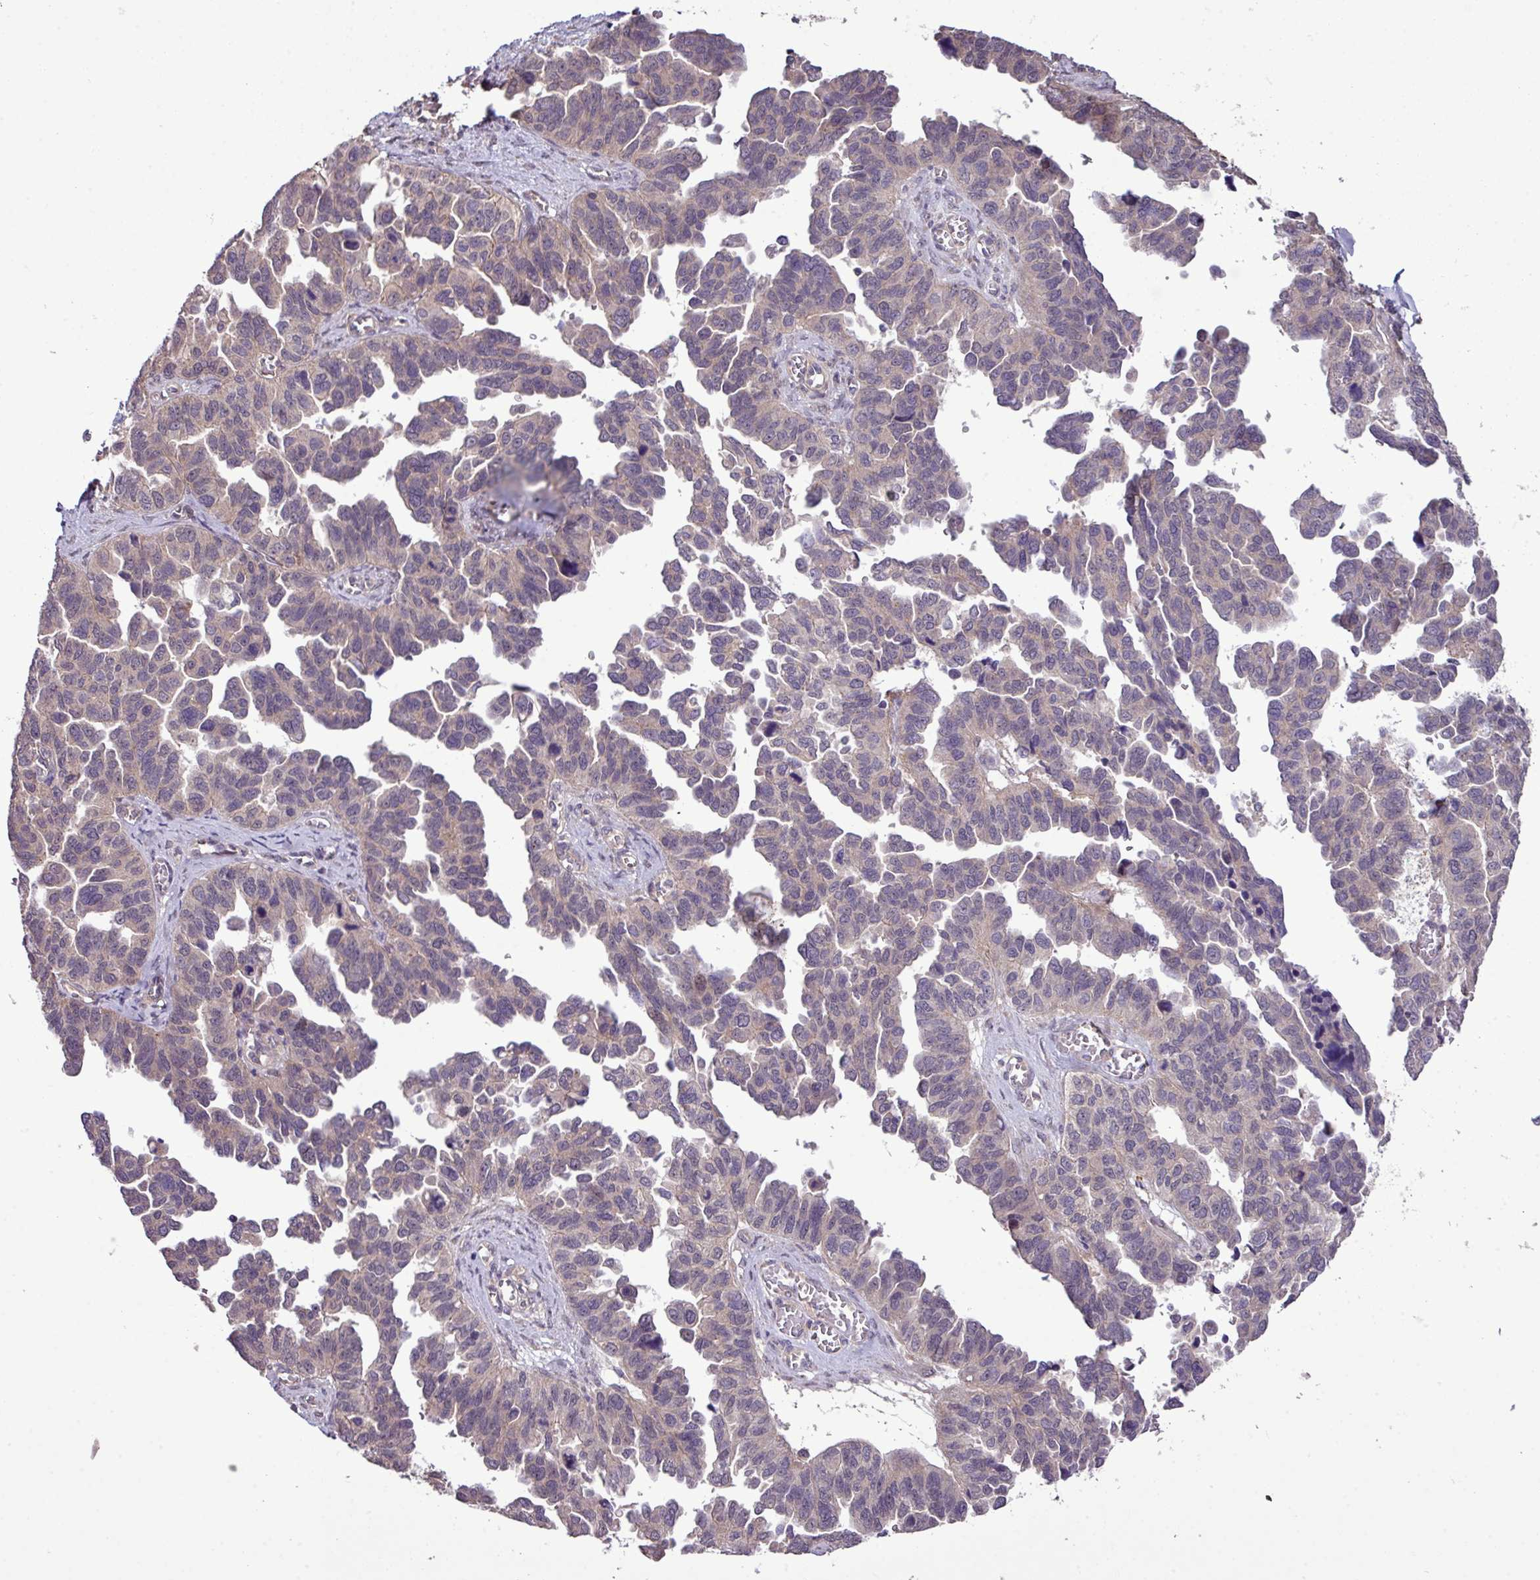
{"staining": {"intensity": "negative", "quantity": "none", "location": "none"}, "tissue": "ovarian cancer", "cell_type": "Tumor cells", "image_type": "cancer", "snomed": [{"axis": "morphology", "description": "Cystadenocarcinoma, serous, NOS"}, {"axis": "topography", "description": "Ovary"}], "caption": "This is a image of immunohistochemistry staining of ovarian serous cystadenocarcinoma, which shows no expression in tumor cells.", "gene": "XIAP", "patient": {"sex": "female", "age": 64}}